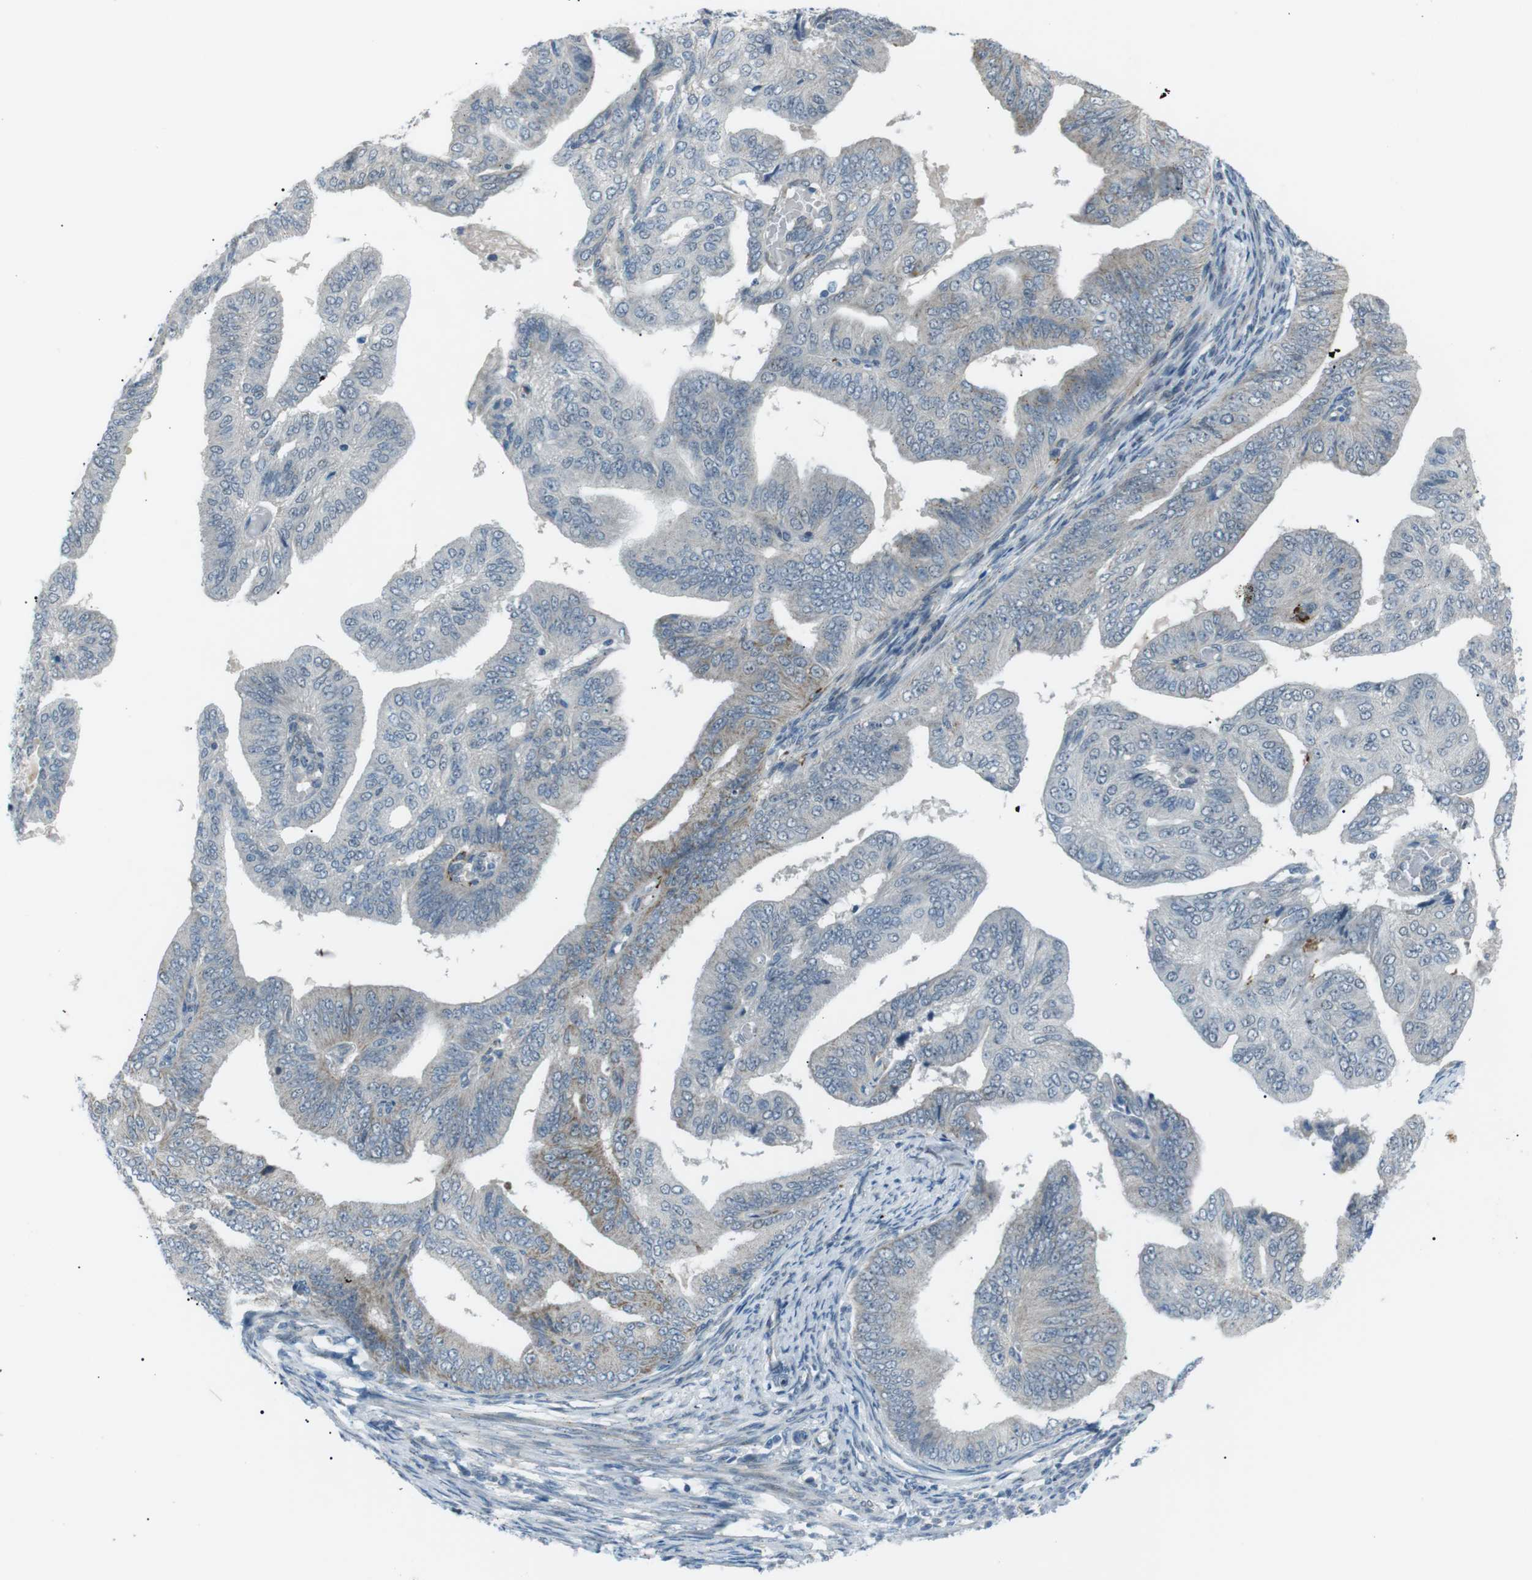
{"staining": {"intensity": "moderate", "quantity": "<25%", "location": "cytoplasmic/membranous"}, "tissue": "endometrial cancer", "cell_type": "Tumor cells", "image_type": "cancer", "snomed": [{"axis": "morphology", "description": "Adenocarcinoma, NOS"}, {"axis": "topography", "description": "Endometrium"}], "caption": "DAB (3,3'-diaminobenzidine) immunohistochemical staining of endometrial cancer (adenocarcinoma) reveals moderate cytoplasmic/membranous protein staining in about <25% of tumor cells.", "gene": "ARID5B", "patient": {"sex": "female", "age": 58}}